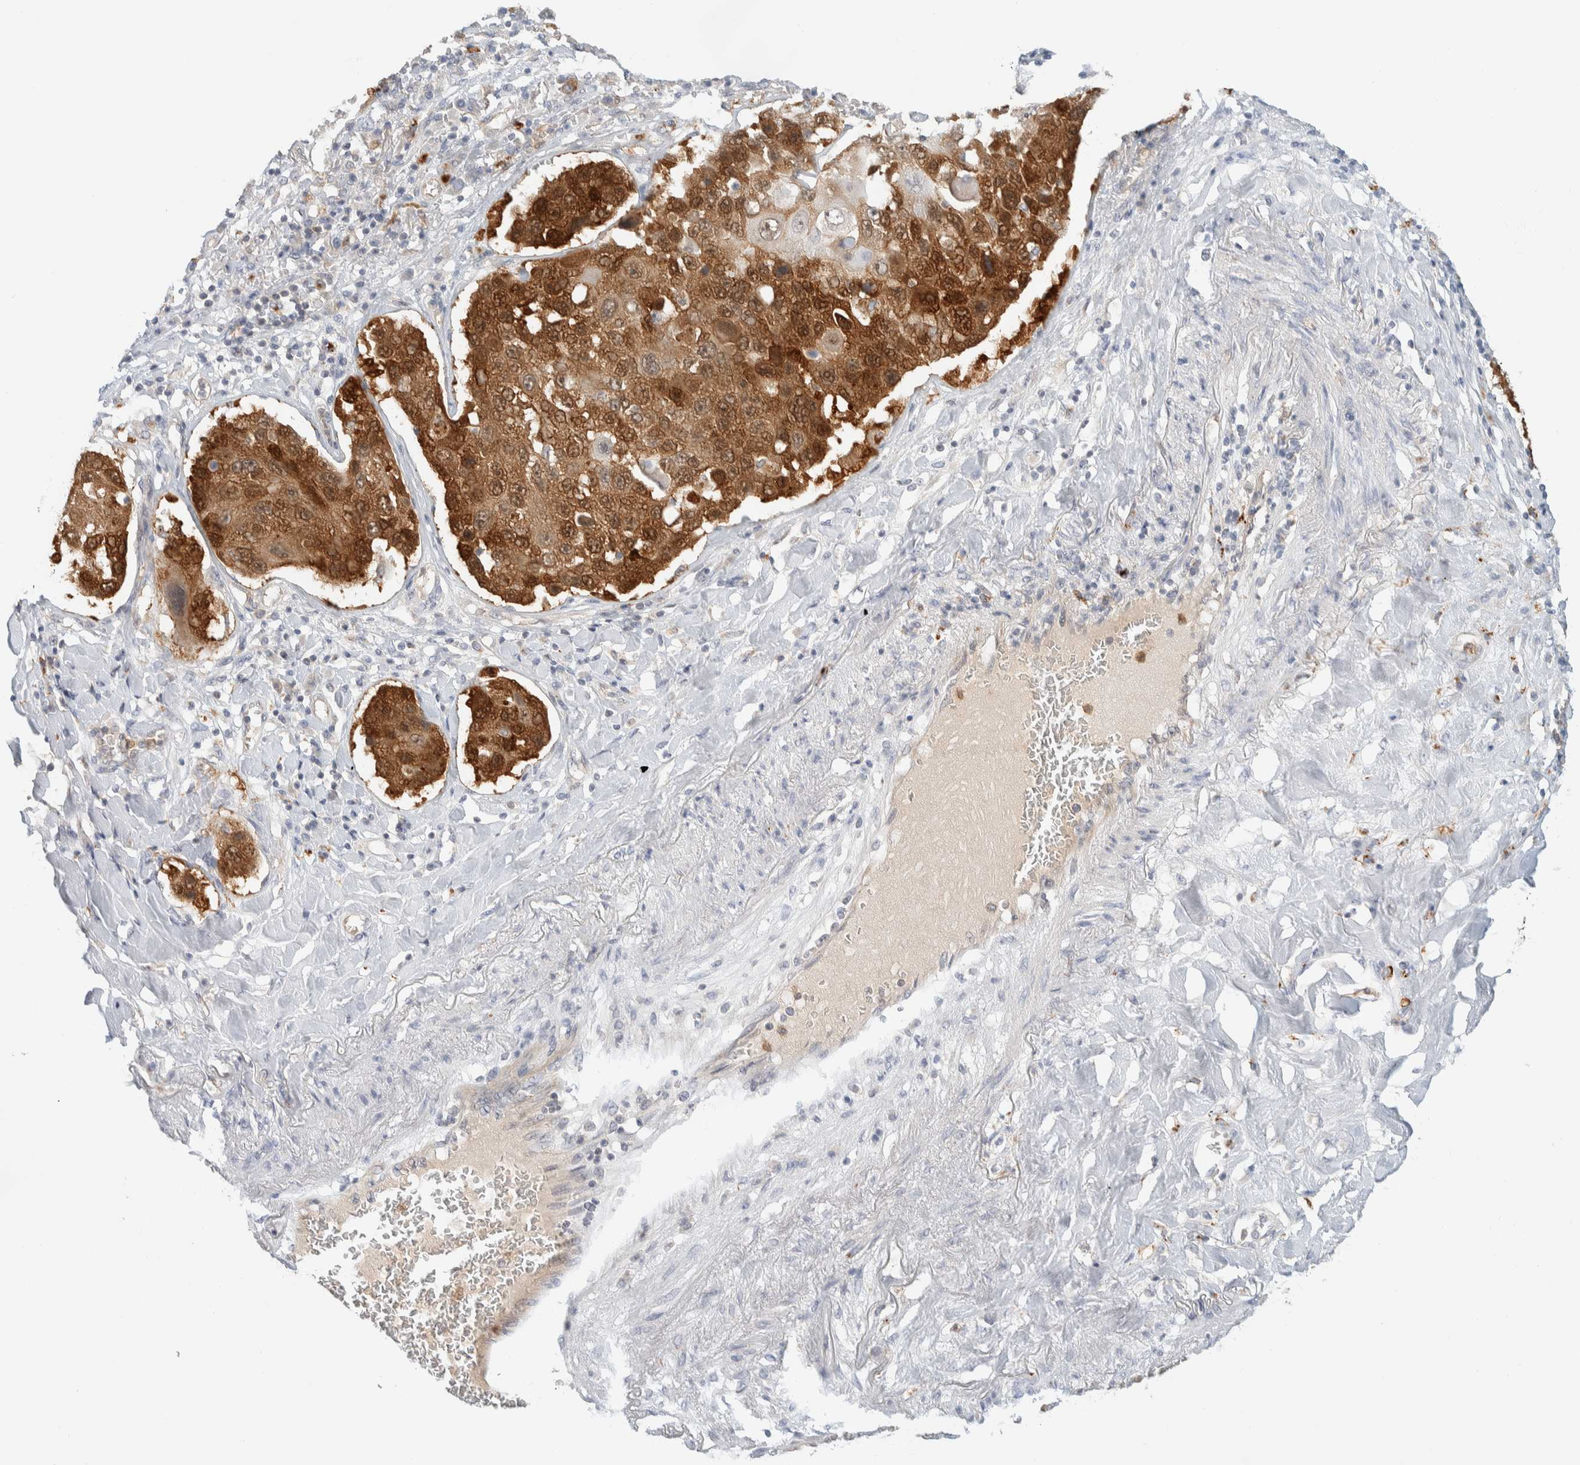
{"staining": {"intensity": "strong", "quantity": ">75%", "location": "cytoplasmic/membranous,nuclear"}, "tissue": "lung cancer", "cell_type": "Tumor cells", "image_type": "cancer", "snomed": [{"axis": "morphology", "description": "Squamous cell carcinoma, NOS"}, {"axis": "topography", "description": "Lung"}], "caption": "Immunohistochemical staining of human lung cancer displays high levels of strong cytoplasmic/membranous and nuclear staining in about >75% of tumor cells.", "gene": "GCLM", "patient": {"sex": "male", "age": 61}}